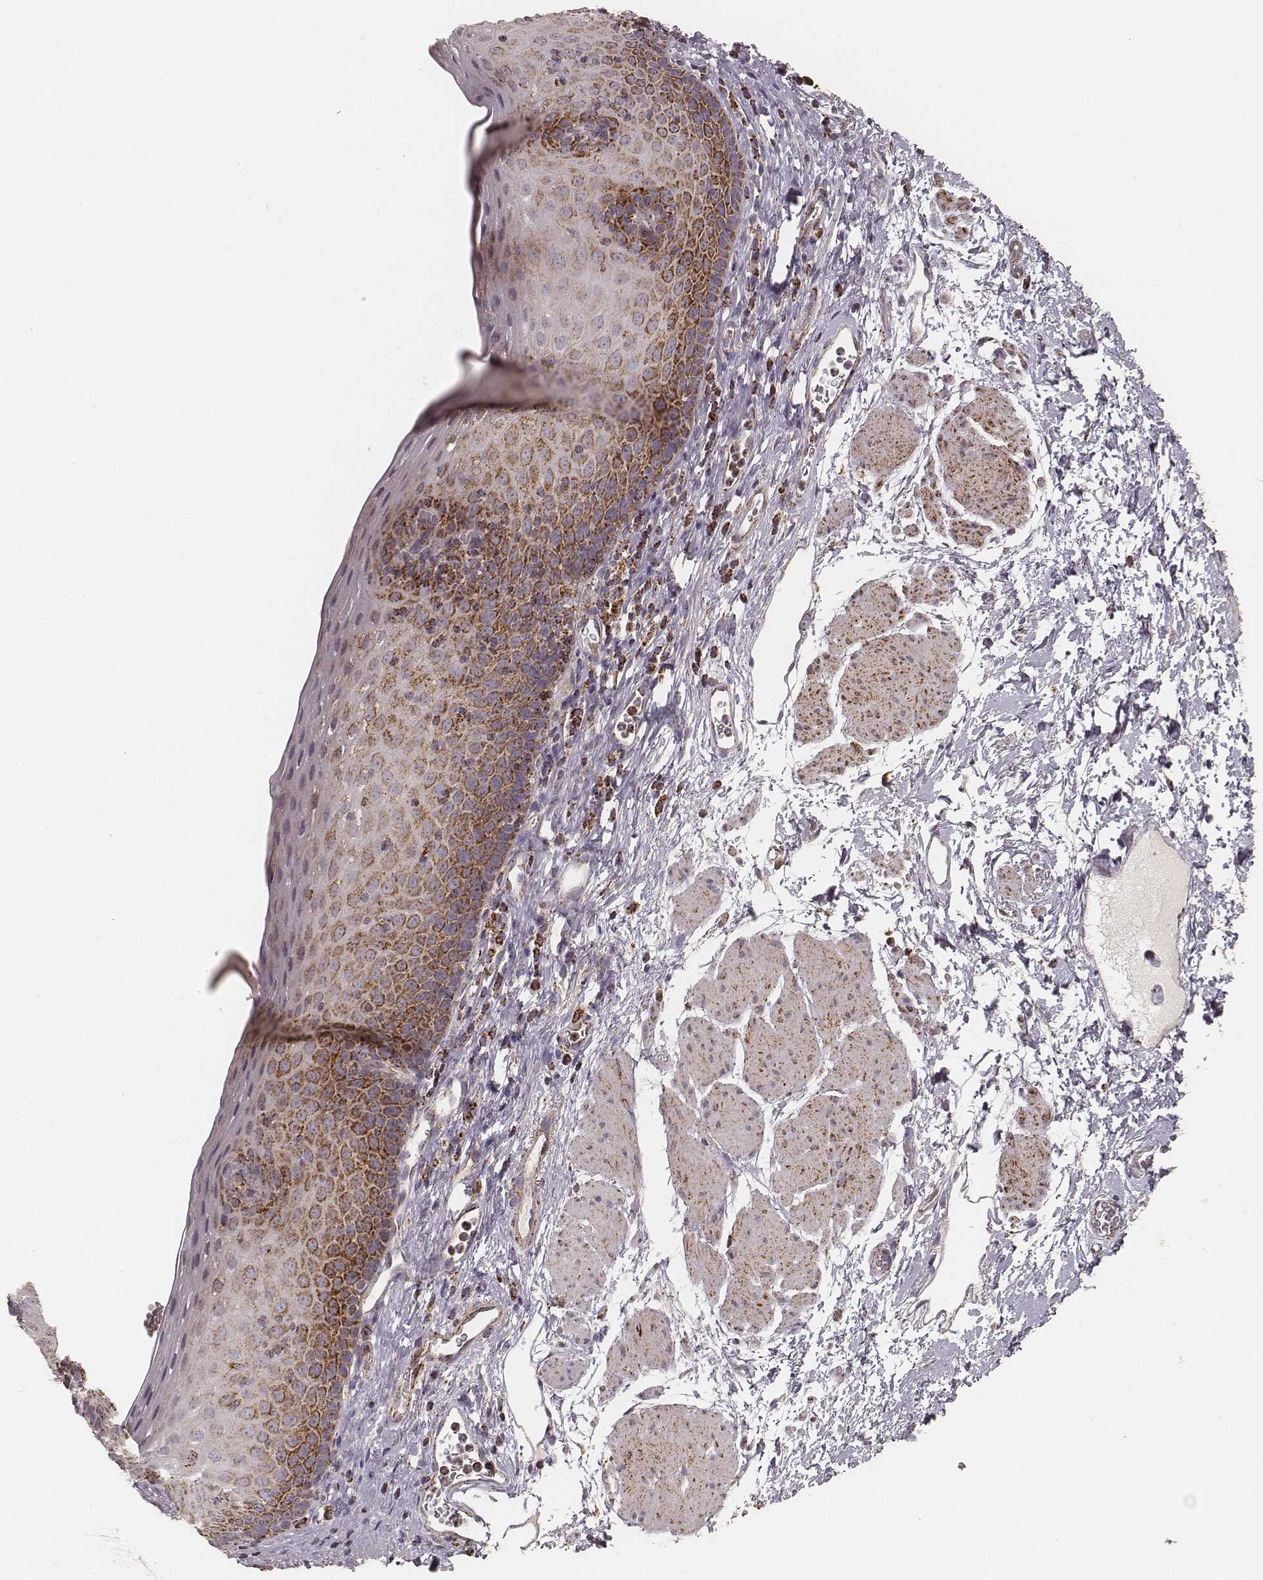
{"staining": {"intensity": "strong", "quantity": ">75%", "location": "cytoplasmic/membranous"}, "tissue": "esophagus", "cell_type": "Squamous epithelial cells", "image_type": "normal", "snomed": [{"axis": "morphology", "description": "Normal tissue, NOS"}, {"axis": "topography", "description": "Esophagus"}], "caption": "IHC histopathology image of benign esophagus stained for a protein (brown), which reveals high levels of strong cytoplasmic/membranous expression in about >75% of squamous epithelial cells.", "gene": "CS", "patient": {"sex": "female", "age": 64}}